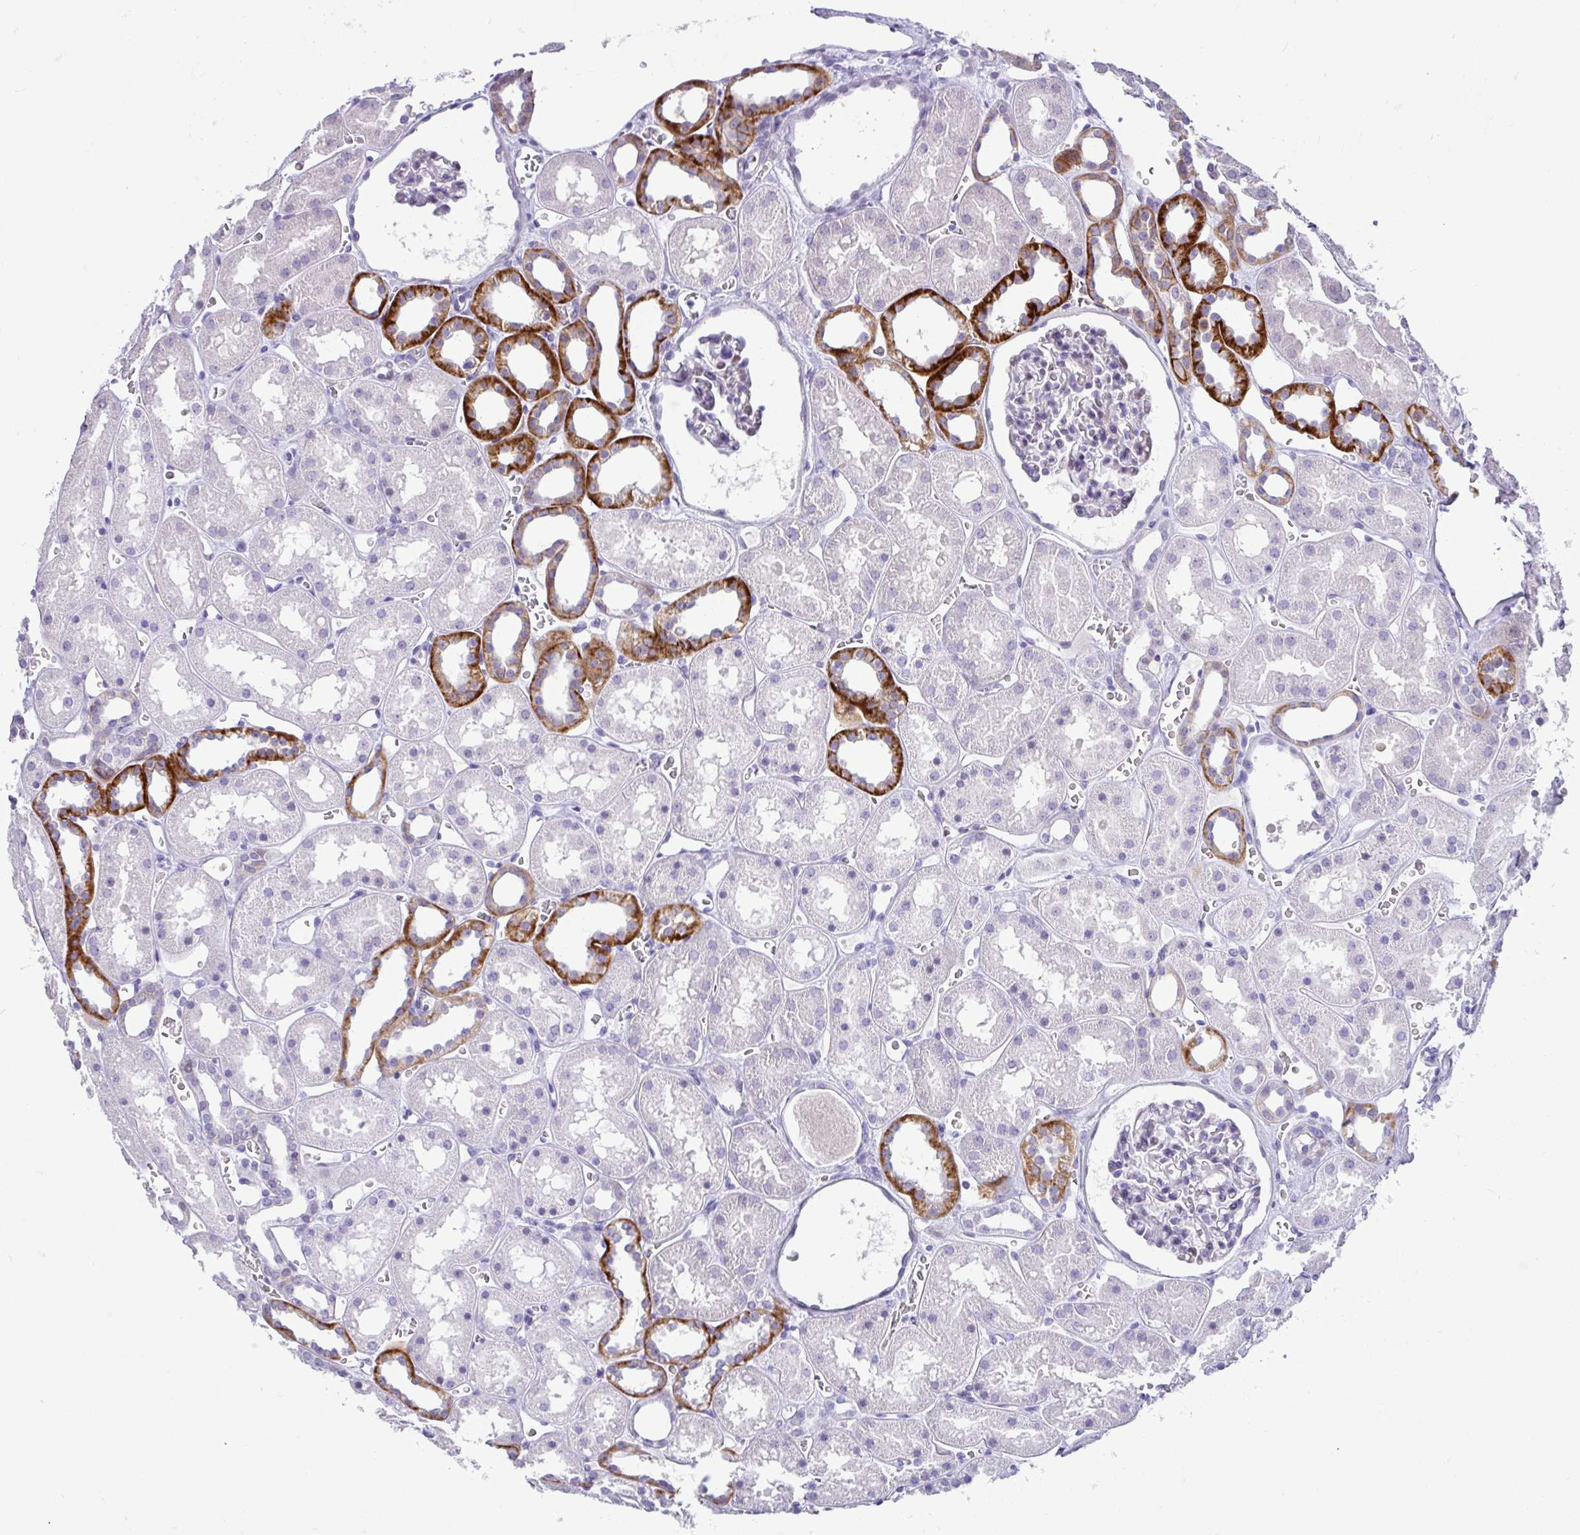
{"staining": {"intensity": "negative", "quantity": "none", "location": "none"}, "tissue": "kidney", "cell_type": "Cells in glomeruli", "image_type": "normal", "snomed": [{"axis": "morphology", "description": "Normal tissue, NOS"}, {"axis": "topography", "description": "Kidney"}], "caption": "IHC photomicrograph of unremarkable kidney stained for a protein (brown), which demonstrates no staining in cells in glomeruli.", "gene": "NHLH2", "patient": {"sex": "female", "age": 41}}